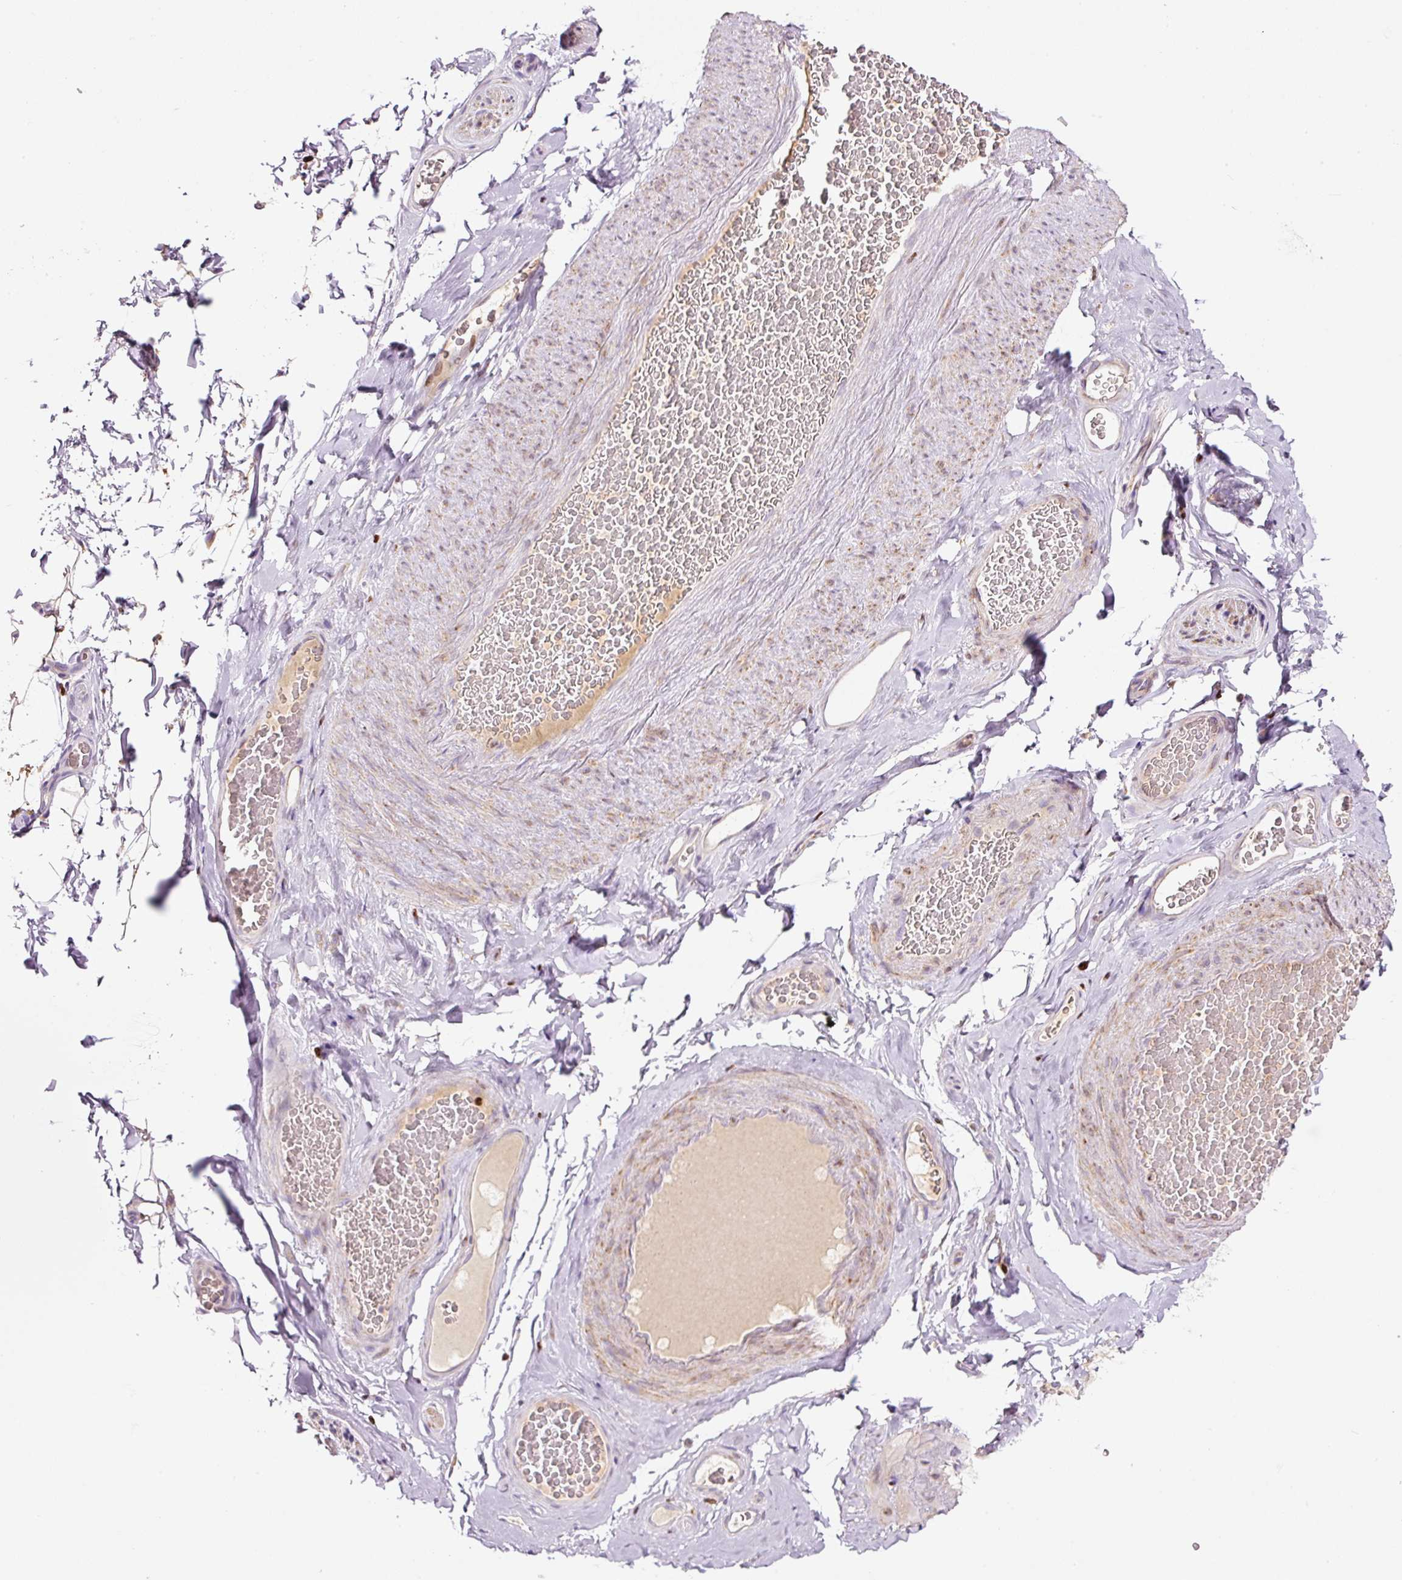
{"staining": {"intensity": "negative", "quantity": "none", "location": "none"}, "tissue": "adipose tissue", "cell_type": "Adipocytes", "image_type": "normal", "snomed": [{"axis": "morphology", "description": "Normal tissue, NOS"}, {"axis": "topography", "description": "Vascular tissue"}, {"axis": "topography", "description": "Peripheral nerve tissue"}], "caption": "Adipocytes show no significant protein expression in unremarkable adipose tissue. (DAB (3,3'-diaminobenzidine) immunohistochemistry (IHC) visualized using brightfield microscopy, high magnification).", "gene": "TMEM8B", "patient": {"sex": "male", "age": 41}}